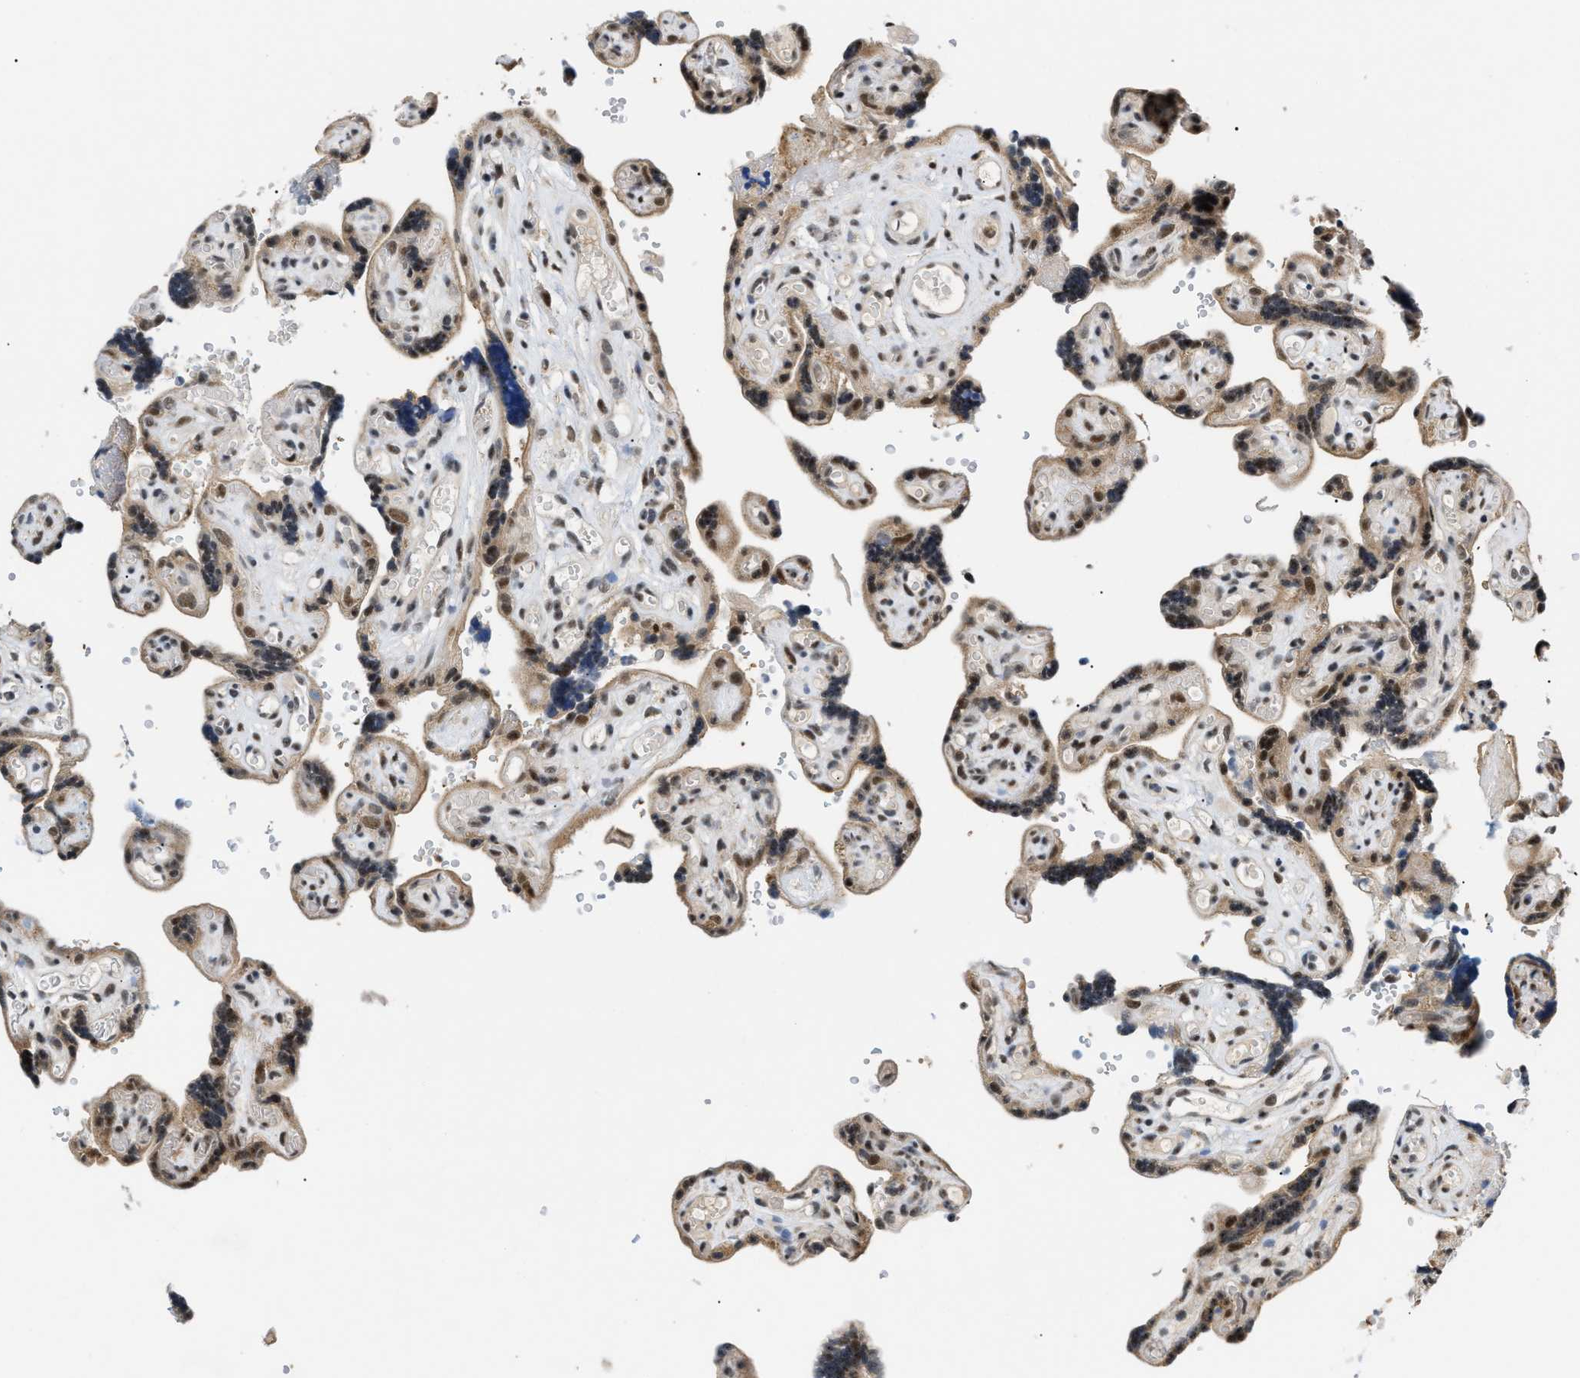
{"staining": {"intensity": "moderate", "quantity": ">75%", "location": "cytoplasmic/membranous,nuclear"}, "tissue": "placenta", "cell_type": "Decidual cells", "image_type": "normal", "snomed": [{"axis": "morphology", "description": "Normal tissue, NOS"}, {"axis": "topography", "description": "Placenta"}], "caption": "Approximately >75% of decidual cells in unremarkable placenta demonstrate moderate cytoplasmic/membranous,nuclear protein expression as visualized by brown immunohistochemical staining.", "gene": "ZBTB11", "patient": {"sex": "female", "age": 30}}